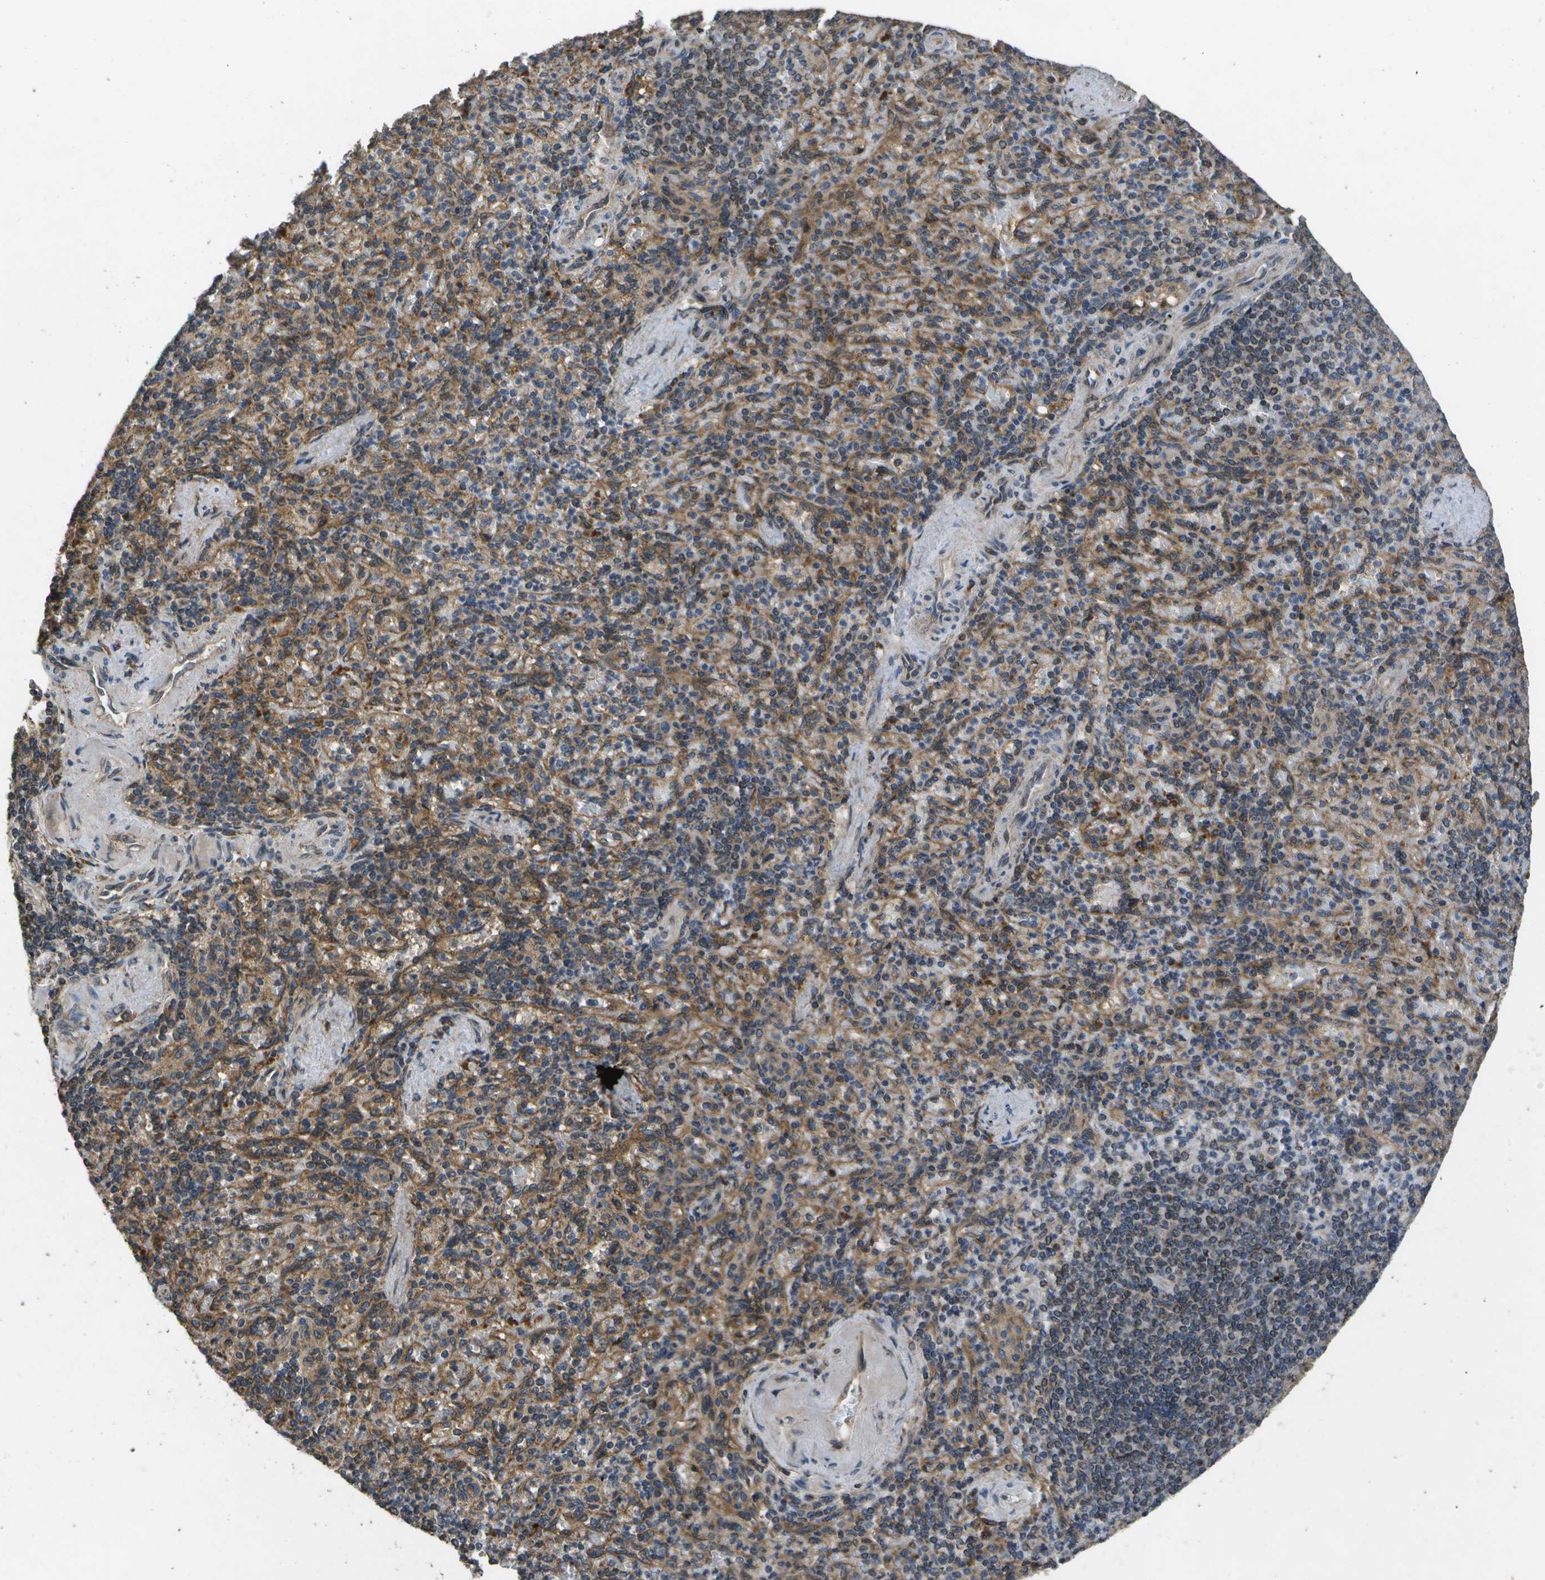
{"staining": {"intensity": "moderate", "quantity": ">75%", "location": "cytoplasmic/membranous"}, "tissue": "spleen", "cell_type": "Cells in red pulp", "image_type": "normal", "snomed": [{"axis": "morphology", "description": "Normal tissue, NOS"}, {"axis": "topography", "description": "Spleen"}], "caption": "IHC of benign human spleen shows medium levels of moderate cytoplasmic/membranous staining in about >75% of cells in red pulp. (brown staining indicates protein expression, while blue staining denotes nuclei).", "gene": "HFE", "patient": {"sex": "female", "age": 74}}